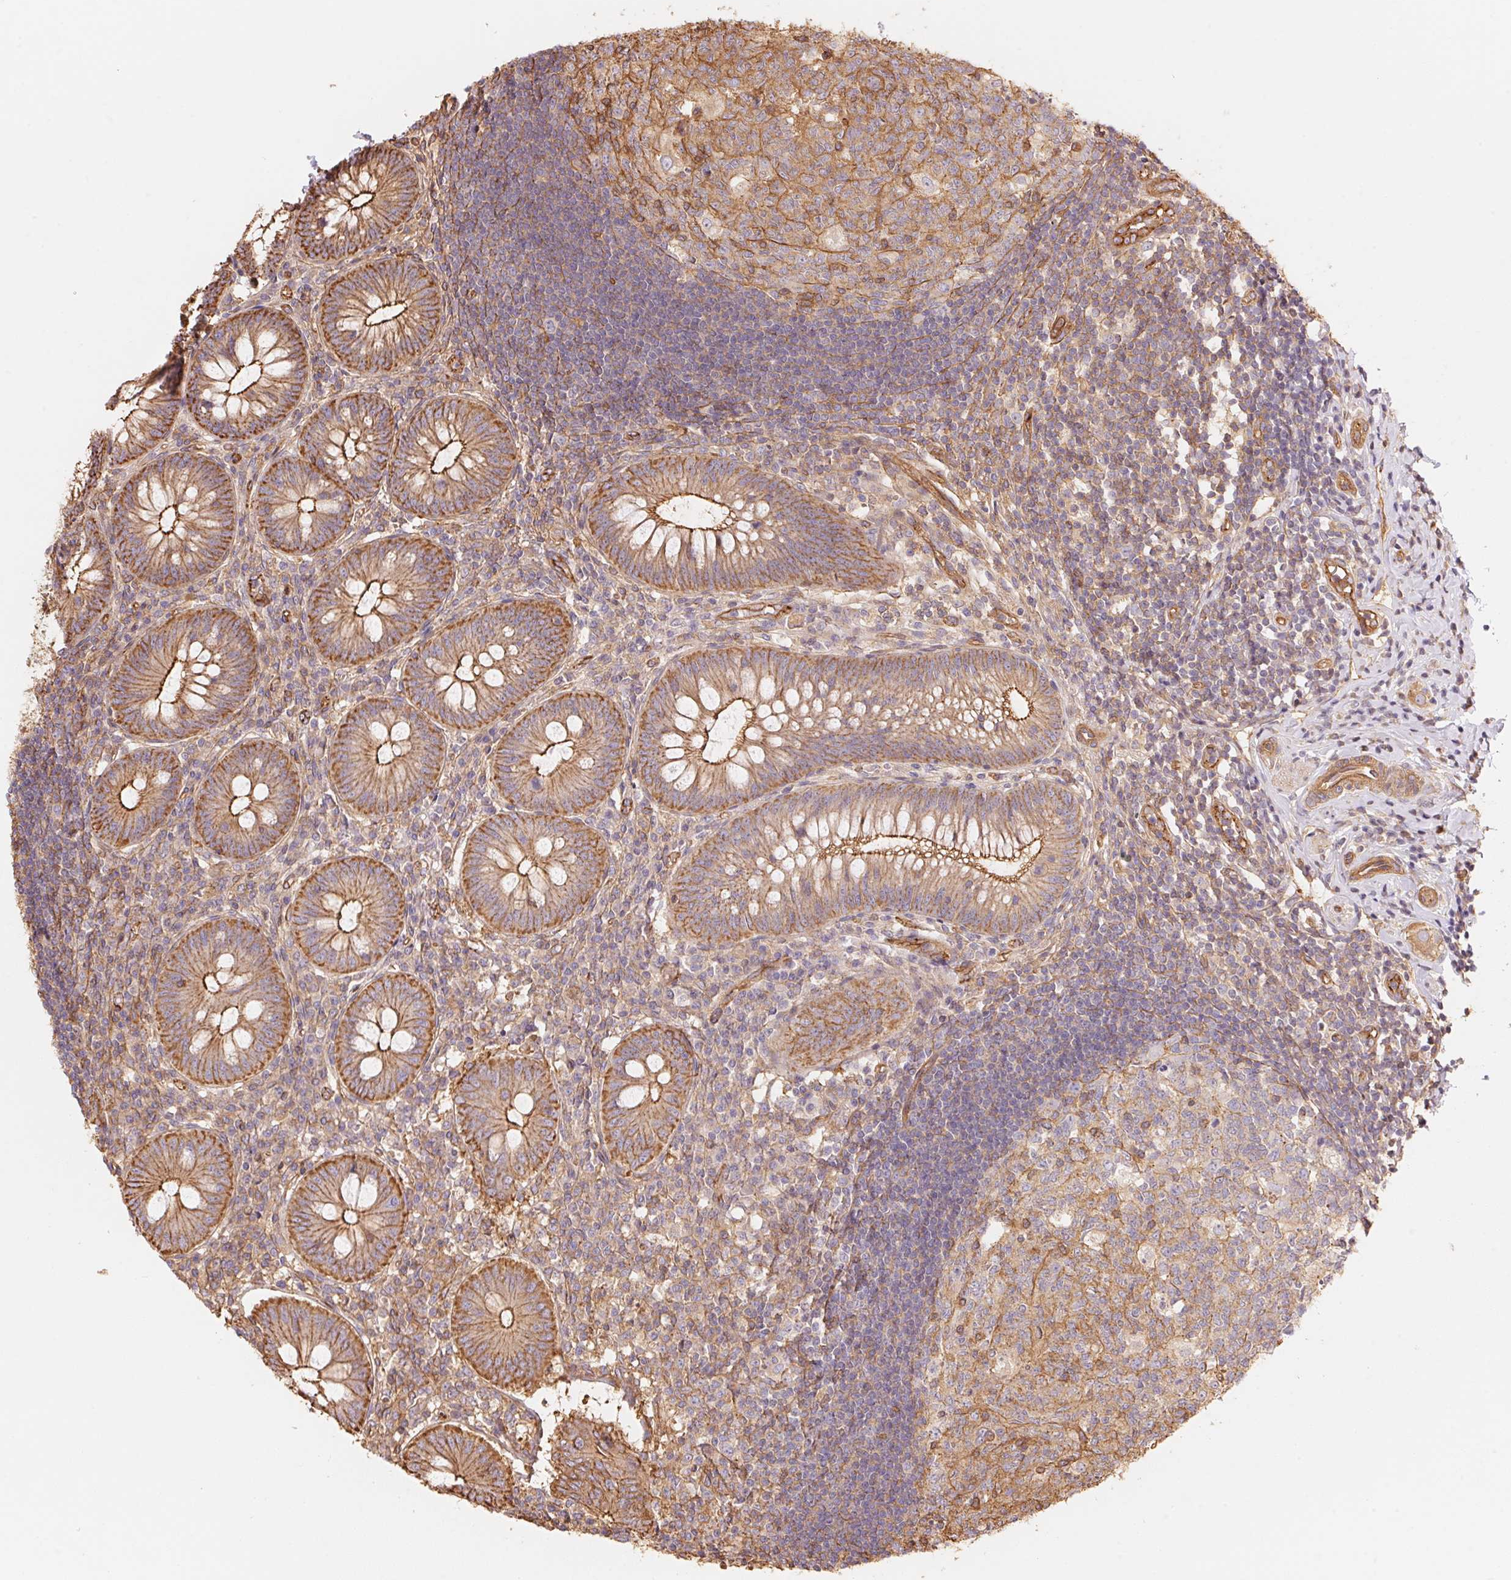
{"staining": {"intensity": "moderate", "quantity": ">75%", "location": "cytoplasmic/membranous"}, "tissue": "appendix", "cell_type": "Glandular cells", "image_type": "normal", "snomed": [{"axis": "morphology", "description": "Normal tissue, NOS"}, {"axis": "morphology", "description": "Inflammation, NOS"}, {"axis": "topography", "description": "Appendix"}], "caption": "Immunohistochemistry histopathology image of unremarkable appendix: human appendix stained using immunohistochemistry (IHC) exhibits medium levels of moderate protein expression localized specifically in the cytoplasmic/membranous of glandular cells, appearing as a cytoplasmic/membranous brown color.", "gene": "FRAS1", "patient": {"sex": "male", "age": 16}}